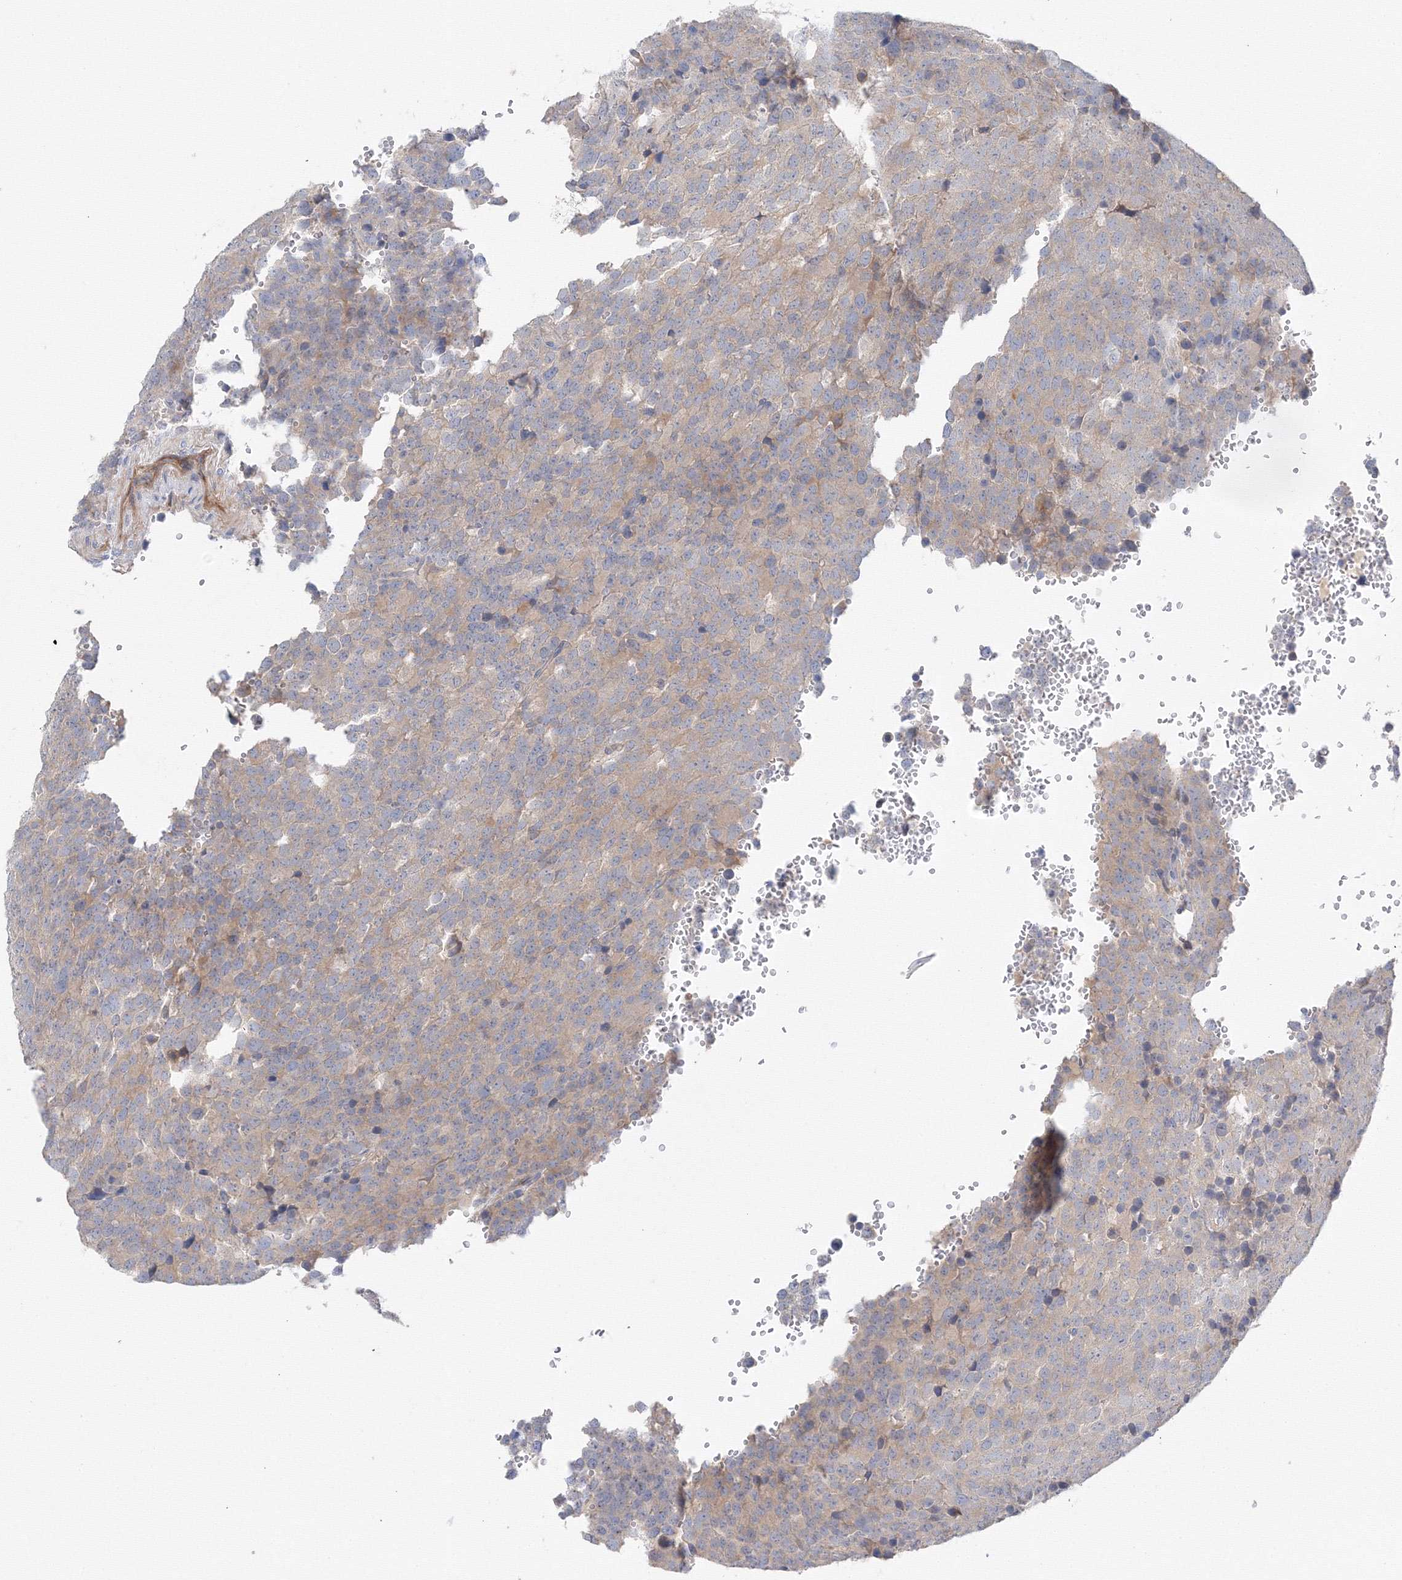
{"staining": {"intensity": "weak", "quantity": "25%-75%", "location": "cytoplasmic/membranous"}, "tissue": "testis cancer", "cell_type": "Tumor cells", "image_type": "cancer", "snomed": [{"axis": "morphology", "description": "Seminoma, NOS"}, {"axis": "topography", "description": "Testis"}], "caption": "Immunohistochemical staining of human seminoma (testis) displays low levels of weak cytoplasmic/membranous positivity in about 25%-75% of tumor cells. The protein is stained brown, and the nuclei are stained in blue (DAB (3,3'-diaminobenzidine) IHC with brightfield microscopy, high magnification).", "gene": "DIS3L2", "patient": {"sex": "male", "age": 71}}